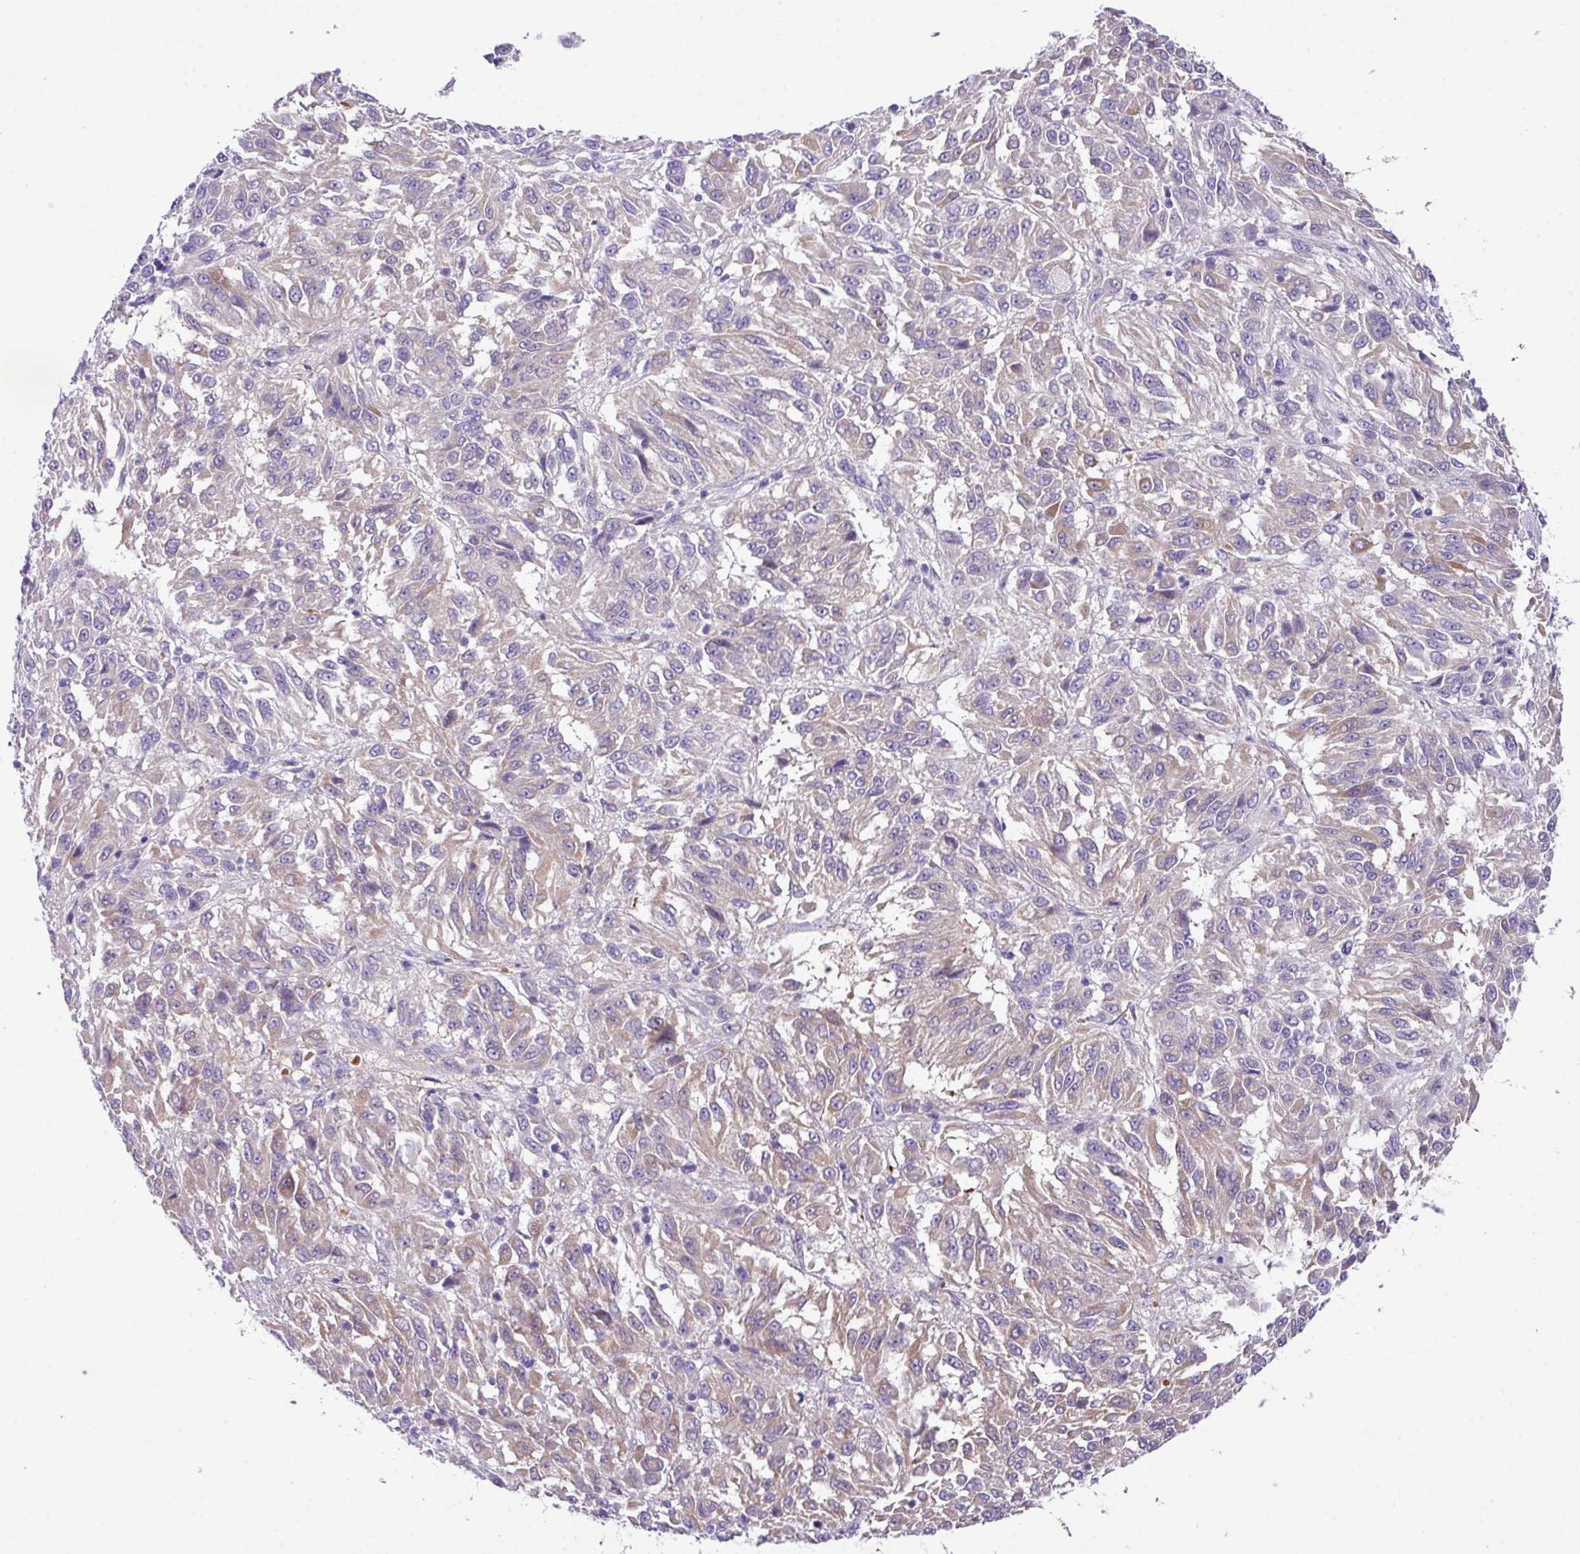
{"staining": {"intensity": "weak", "quantity": "25%-75%", "location": "cytoplasmic/membranous"}, "tissue": "melanoma", "cell_type": "Tumor cells", "image_type": "cancer", "snomed": [{"axis": "morphology", "description": "Malignant melanoma, Metastatic site"}, {"axis": "topography", "description": "Lung"}], "caption": "An IHC micrograph of tumor tissue is shown. Protein staining in brown labels weak cytoplasmic/membranous positivity in melanoma within tumor cells.", "gene": "DNAL1", "patient": {"sex": "male", "age": 64}}